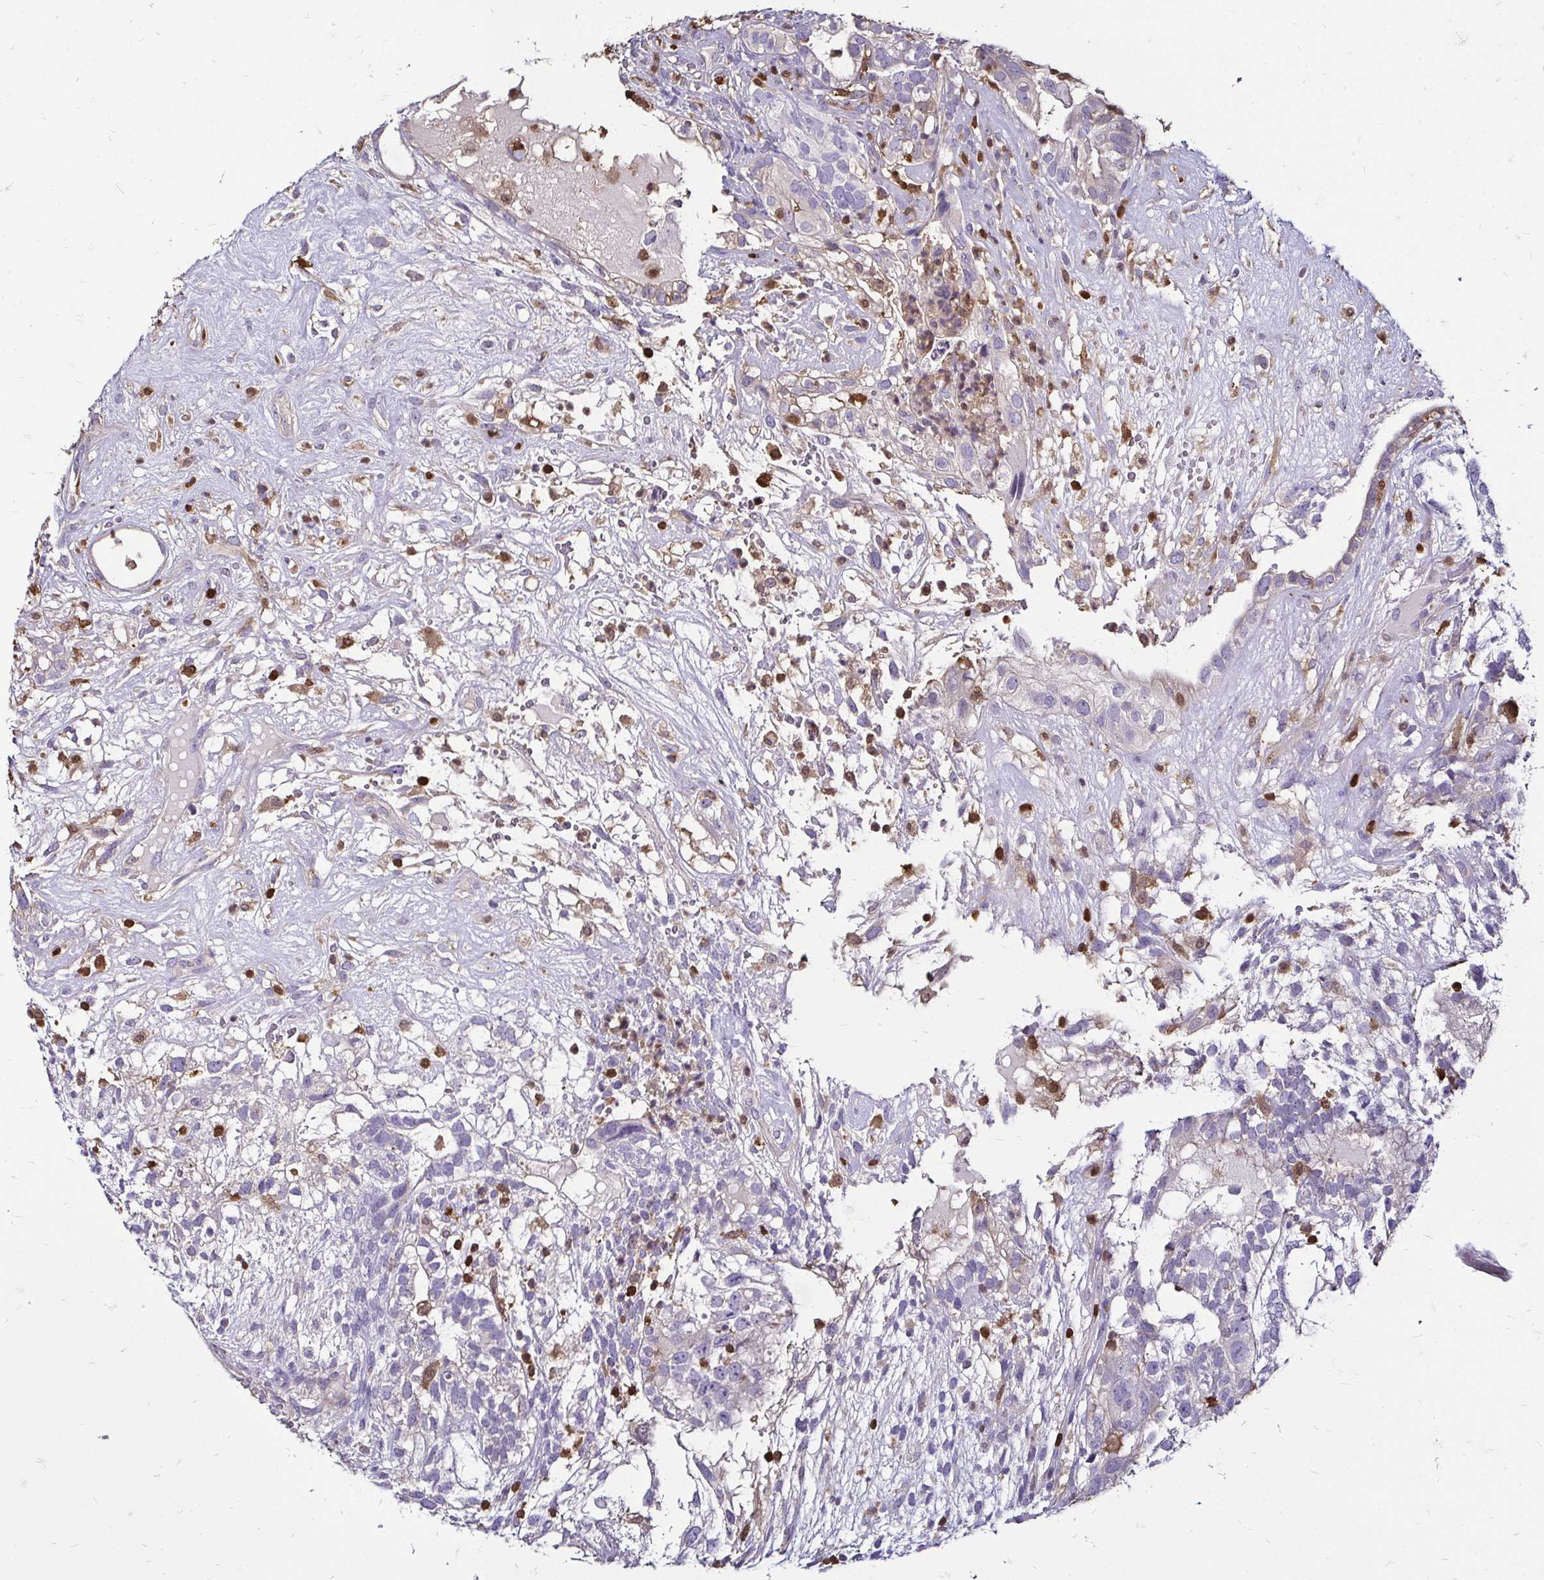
{"staining": {"intensity": "negative", "quantity": "none", "location": "none"}, "tissue": "testis cancer", "cell_type": "Tumor cells", "image_type": "cancer", "snomed": [{"axis": "morphology", "description": "Seminoma, NOS"}, {"axis": "morphology", "description": "Carcinoma, Embryonal, NOS"}, {"axis": "topography", "description": "Testis"}], "caption": "The immunohistochemistry image has no significant positivity in tumor cells of testis embryonal carcinoma tissue.", "gene": "ZFP1", "patient": {"sex": "male", "age": 41}}